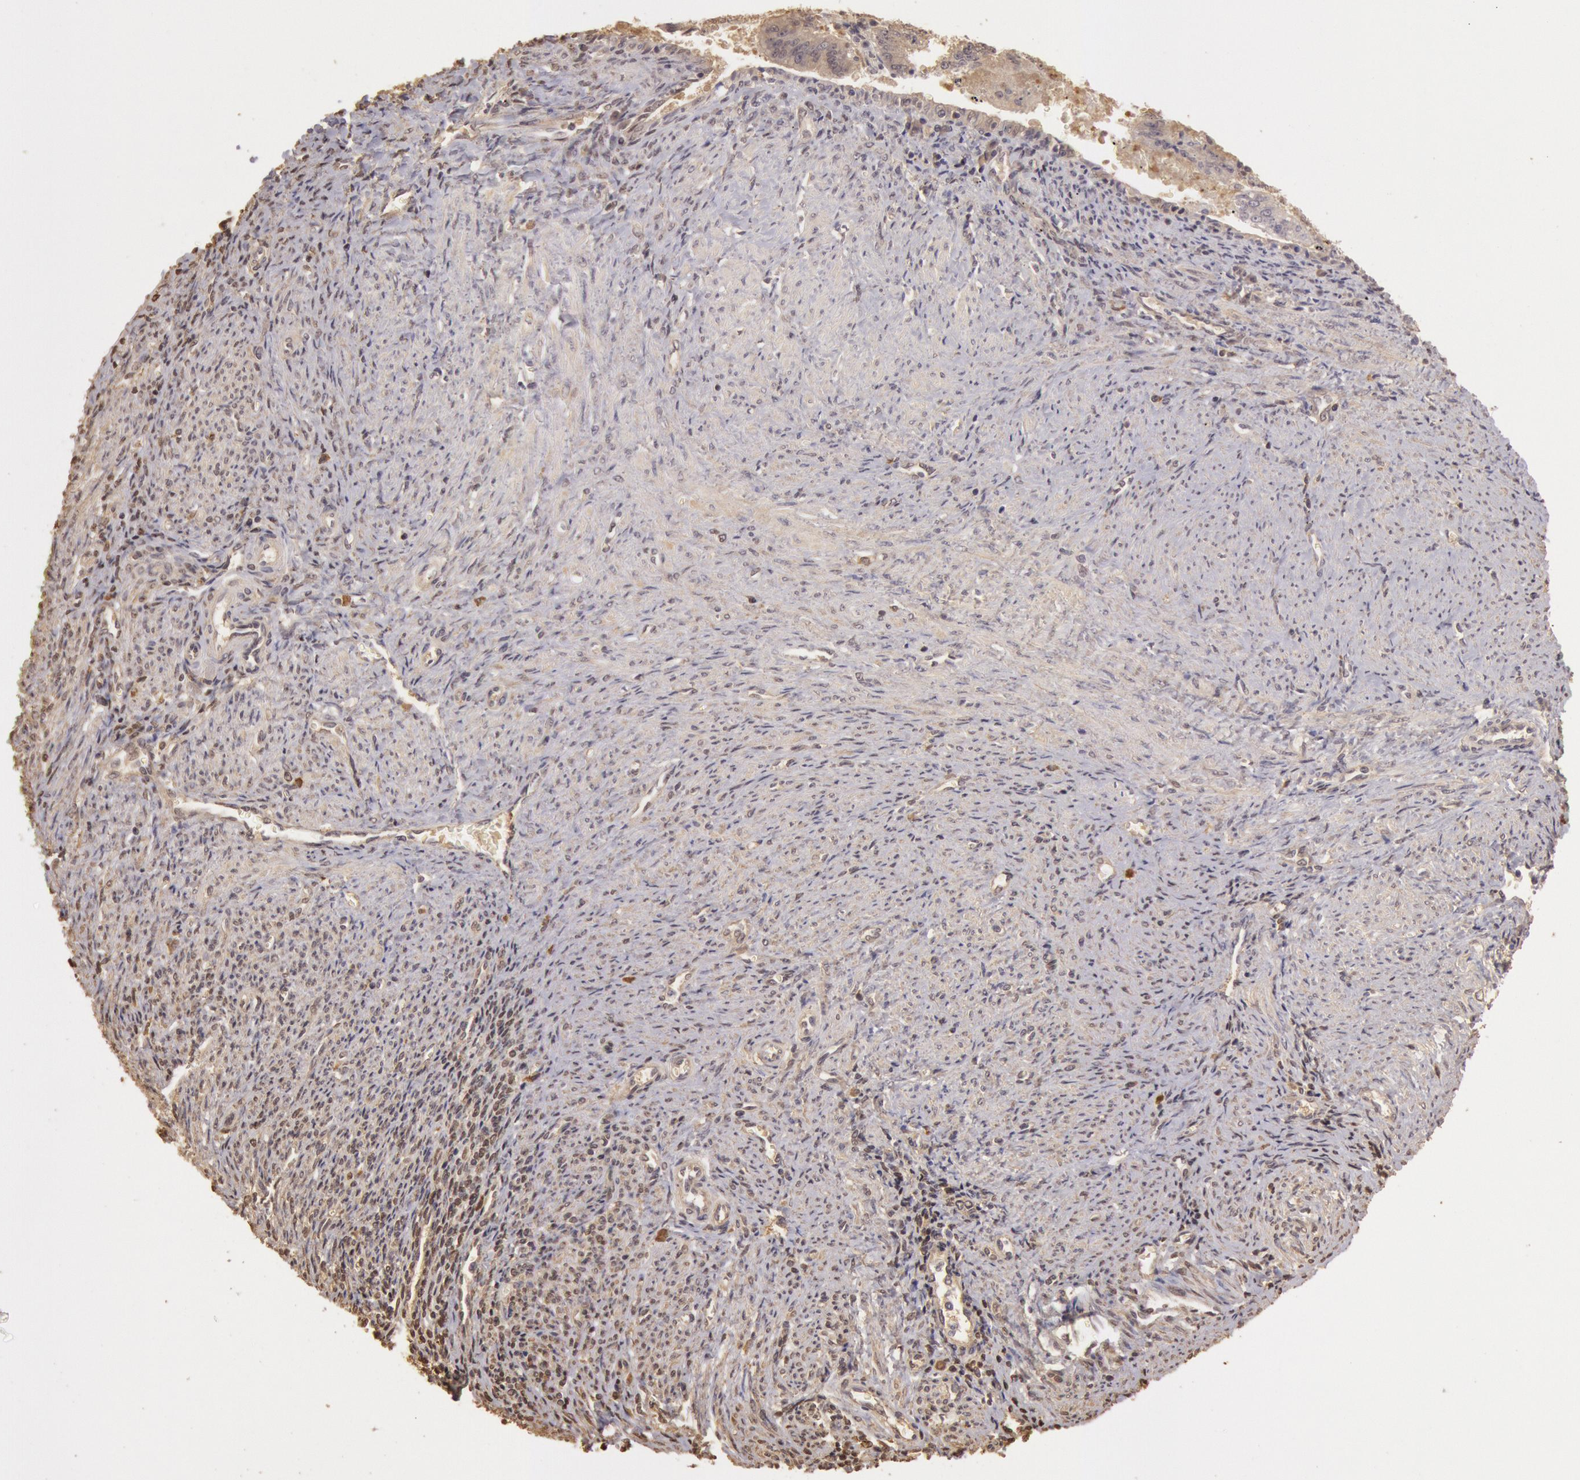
{"staining": {"intensity": "weak", "quantity": ">75%", "location": "cytoplasmic/membranous"}, "tissue": "endometrial cancer", "cell_type": "Tumor cells", "image_type": "cancer", "snomed": [{"axis": "morphology", "description": "Adenocarcinoma, NOS"}, {"axis": "topography", "description": "Endometrium"}], "caption": "Endometrial adenocarcinoma tissue exhibits weak cytoplasmic/membranous expression in approximately >75% of tumor cells, visualized by immunohistochemistry. Immunohistochemistry stains the protein in brown and the nuclei are stained blue.", "gene": "SOD1", "patient": {"sex": "female", "age": 66}}